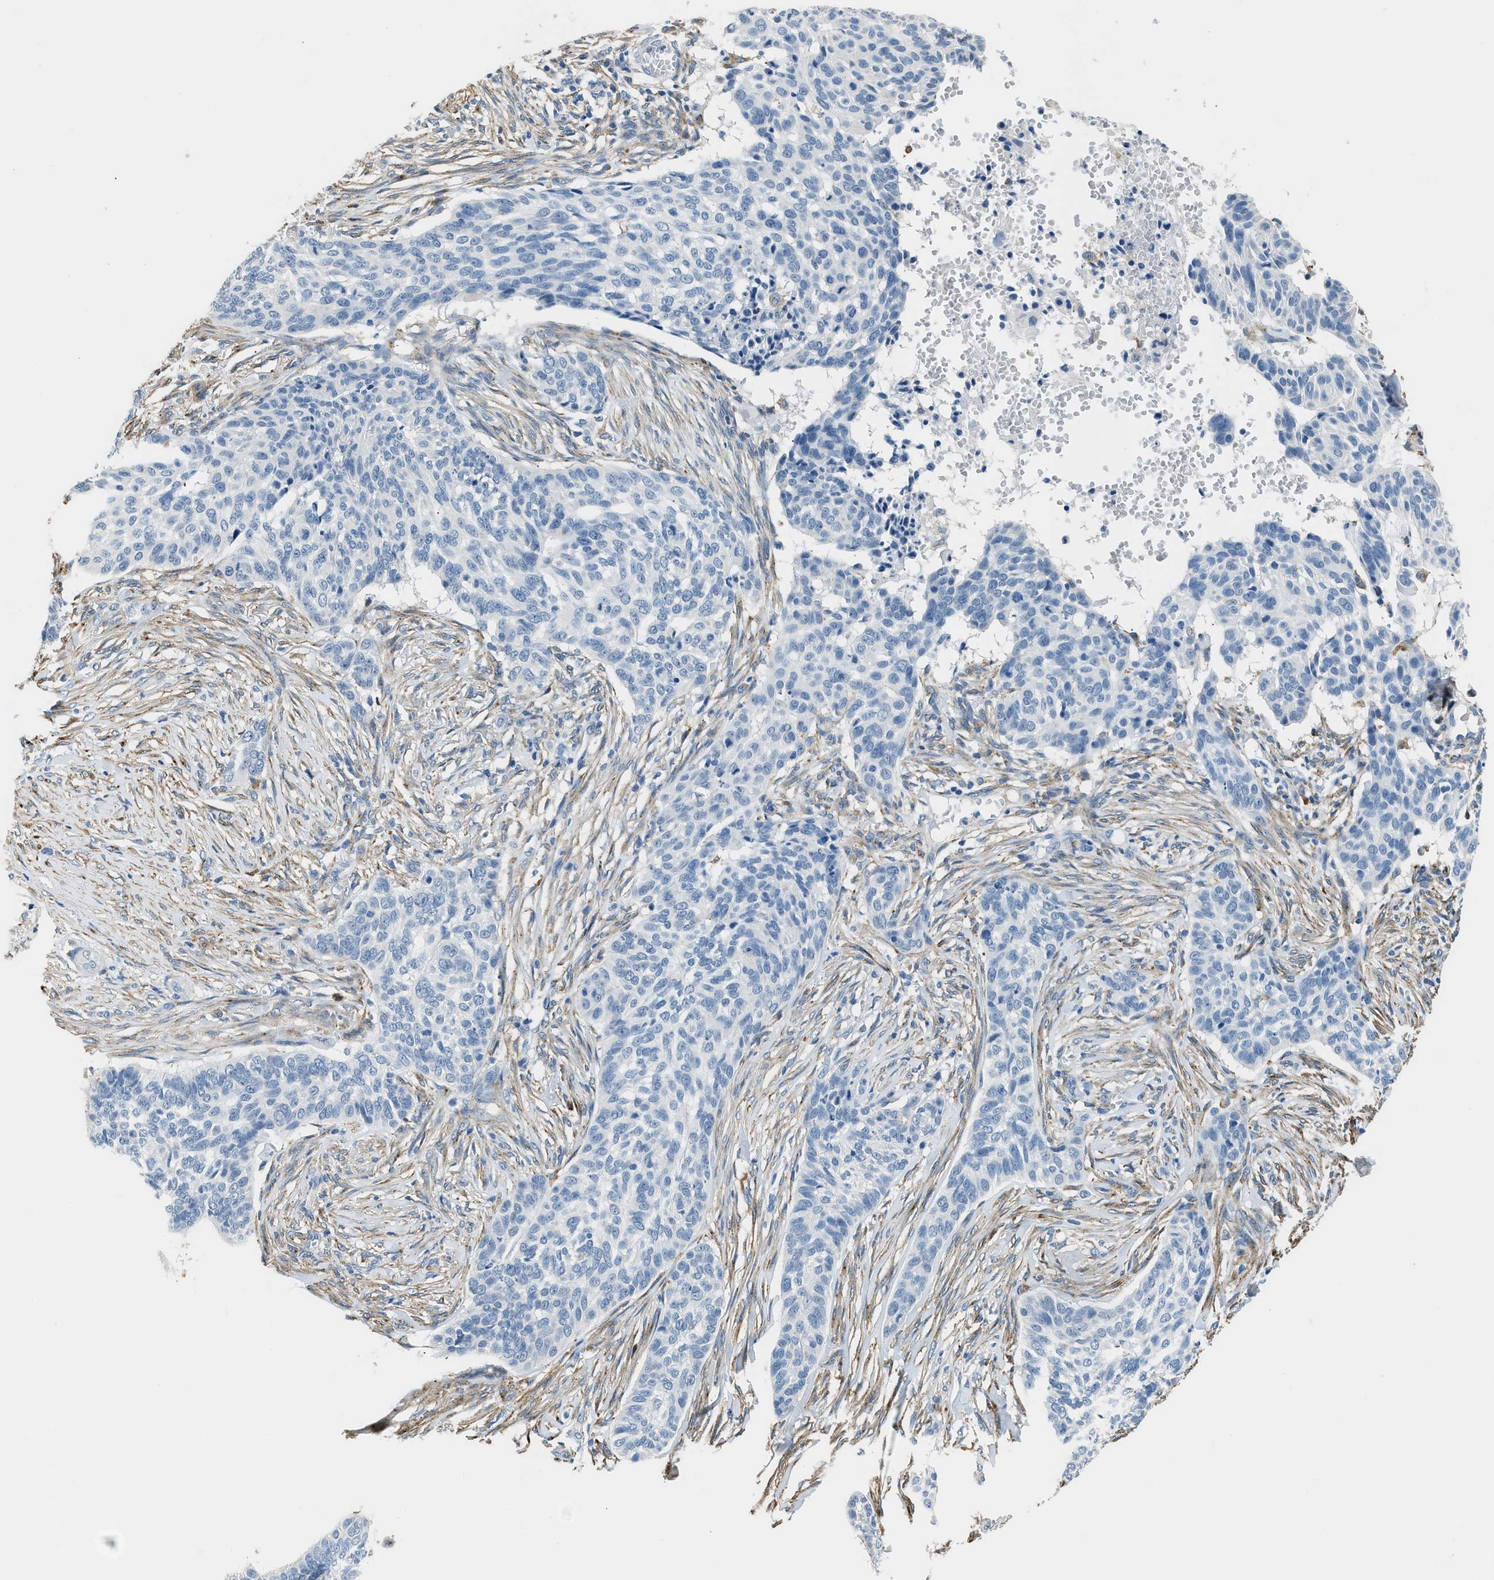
{"staining": {"intensity": "negative", "quantity": "none", "location": "none"}, "tissue": "skin cancer", "cell_type": "Tumor cells", "image_type": "cancer", "snomed": [{"axis": "morphology", "description": "Basal cell carcinoma"}, {"axis": "topography", "description": "Skin"}], "caption": "Basal cell carcinoma (skin) was stained to show a protein in brown. There is no significant positivity in tumor cells.", "gene": "LRP1", "patient": {"sex": "male", "age": 85}}